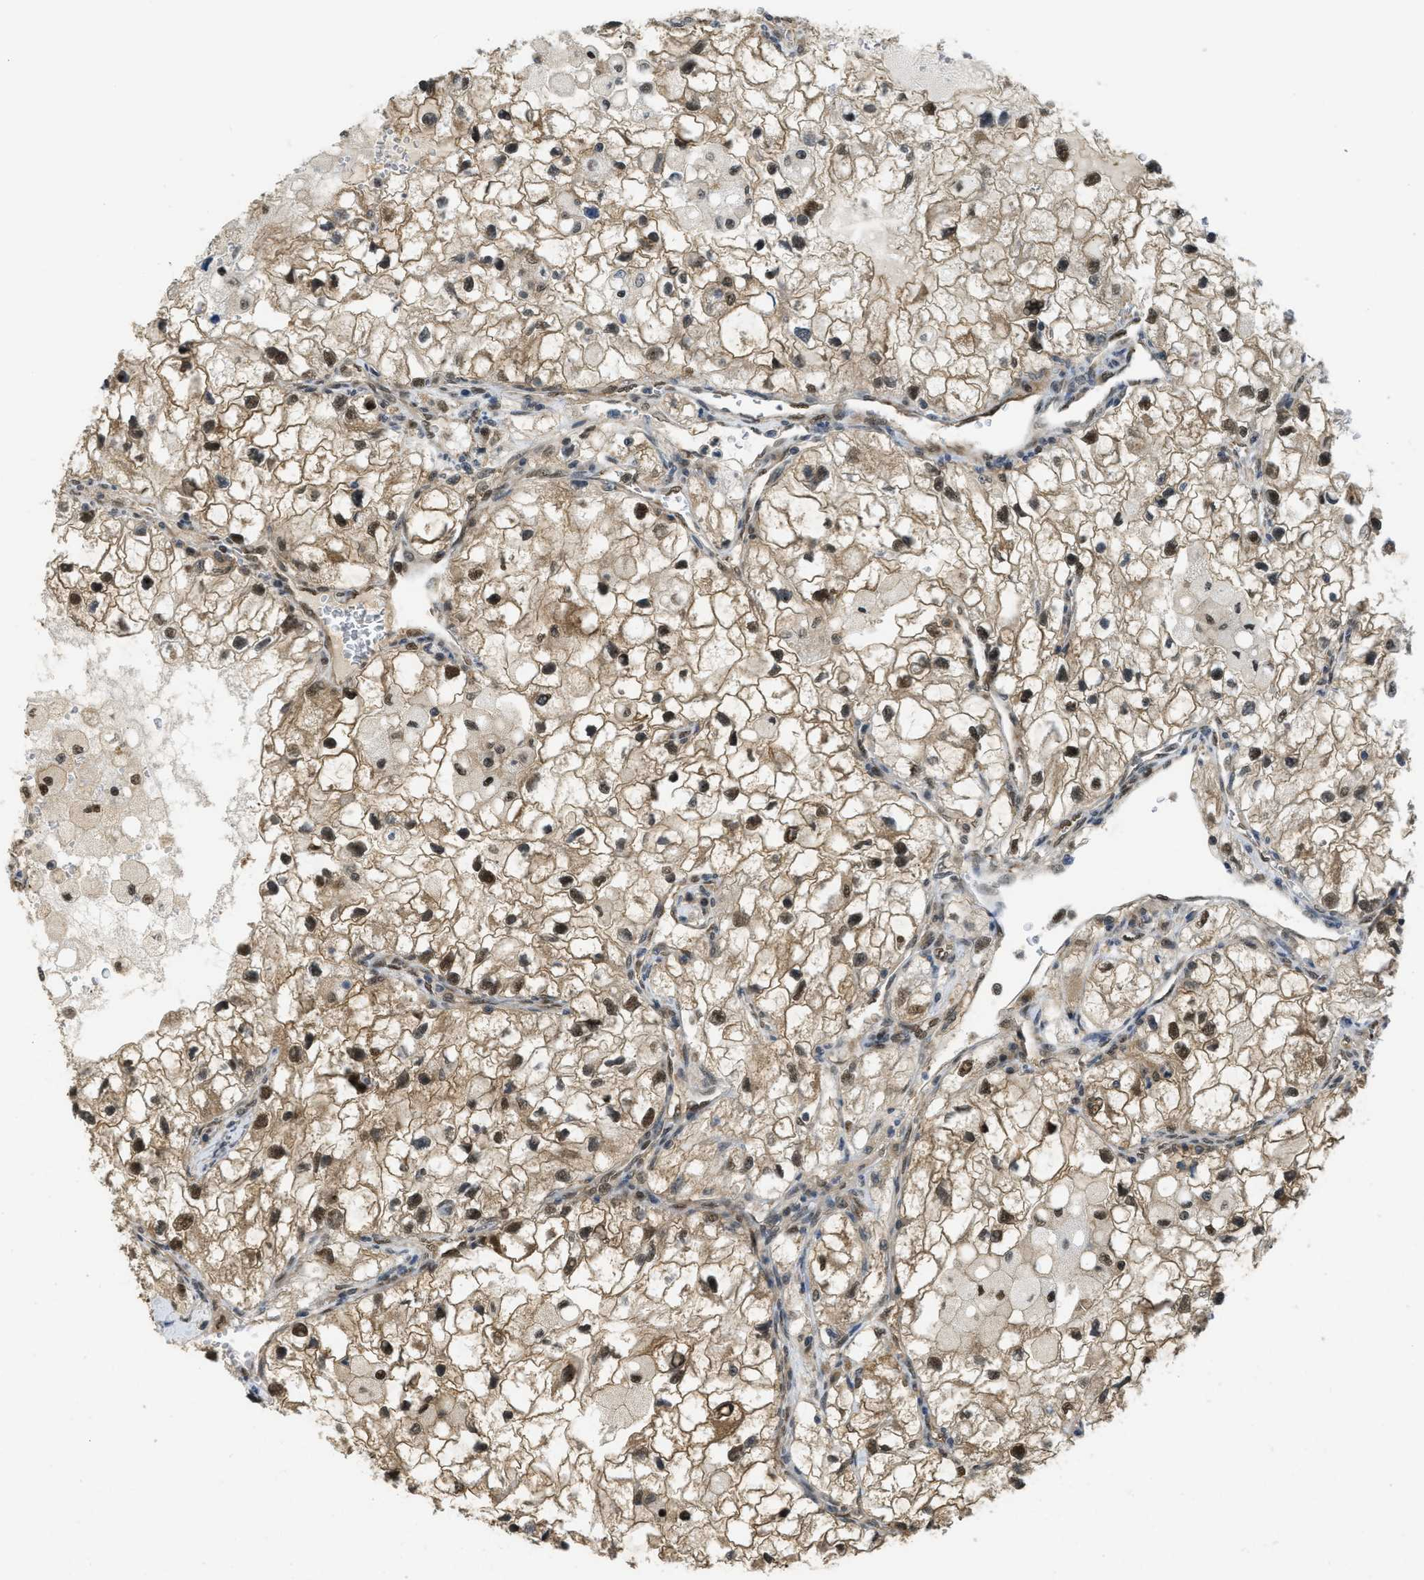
{"staining": {"intensity": "moderate", "quantity": ">75%", "location": "cytoplasmic/membranous,nuclear"}, "tissue": "renal cancer", "cell_type": "Tumor cells", "image_type": "cancer", "snomed": [{"axis": "morphology", "description": "Adenocarcinoma, NOS"}, {"axis": "topography", "description": "Kidney"}], "caption": "Human renal adenocarcinoma stained with a brown dye displays moderate cytoplasmic/membranous and nuclear positive positivity in approximately >75% of tumor cells.", "gene": "PSMC5", "patient": {"sex": "female", "age": 70}}